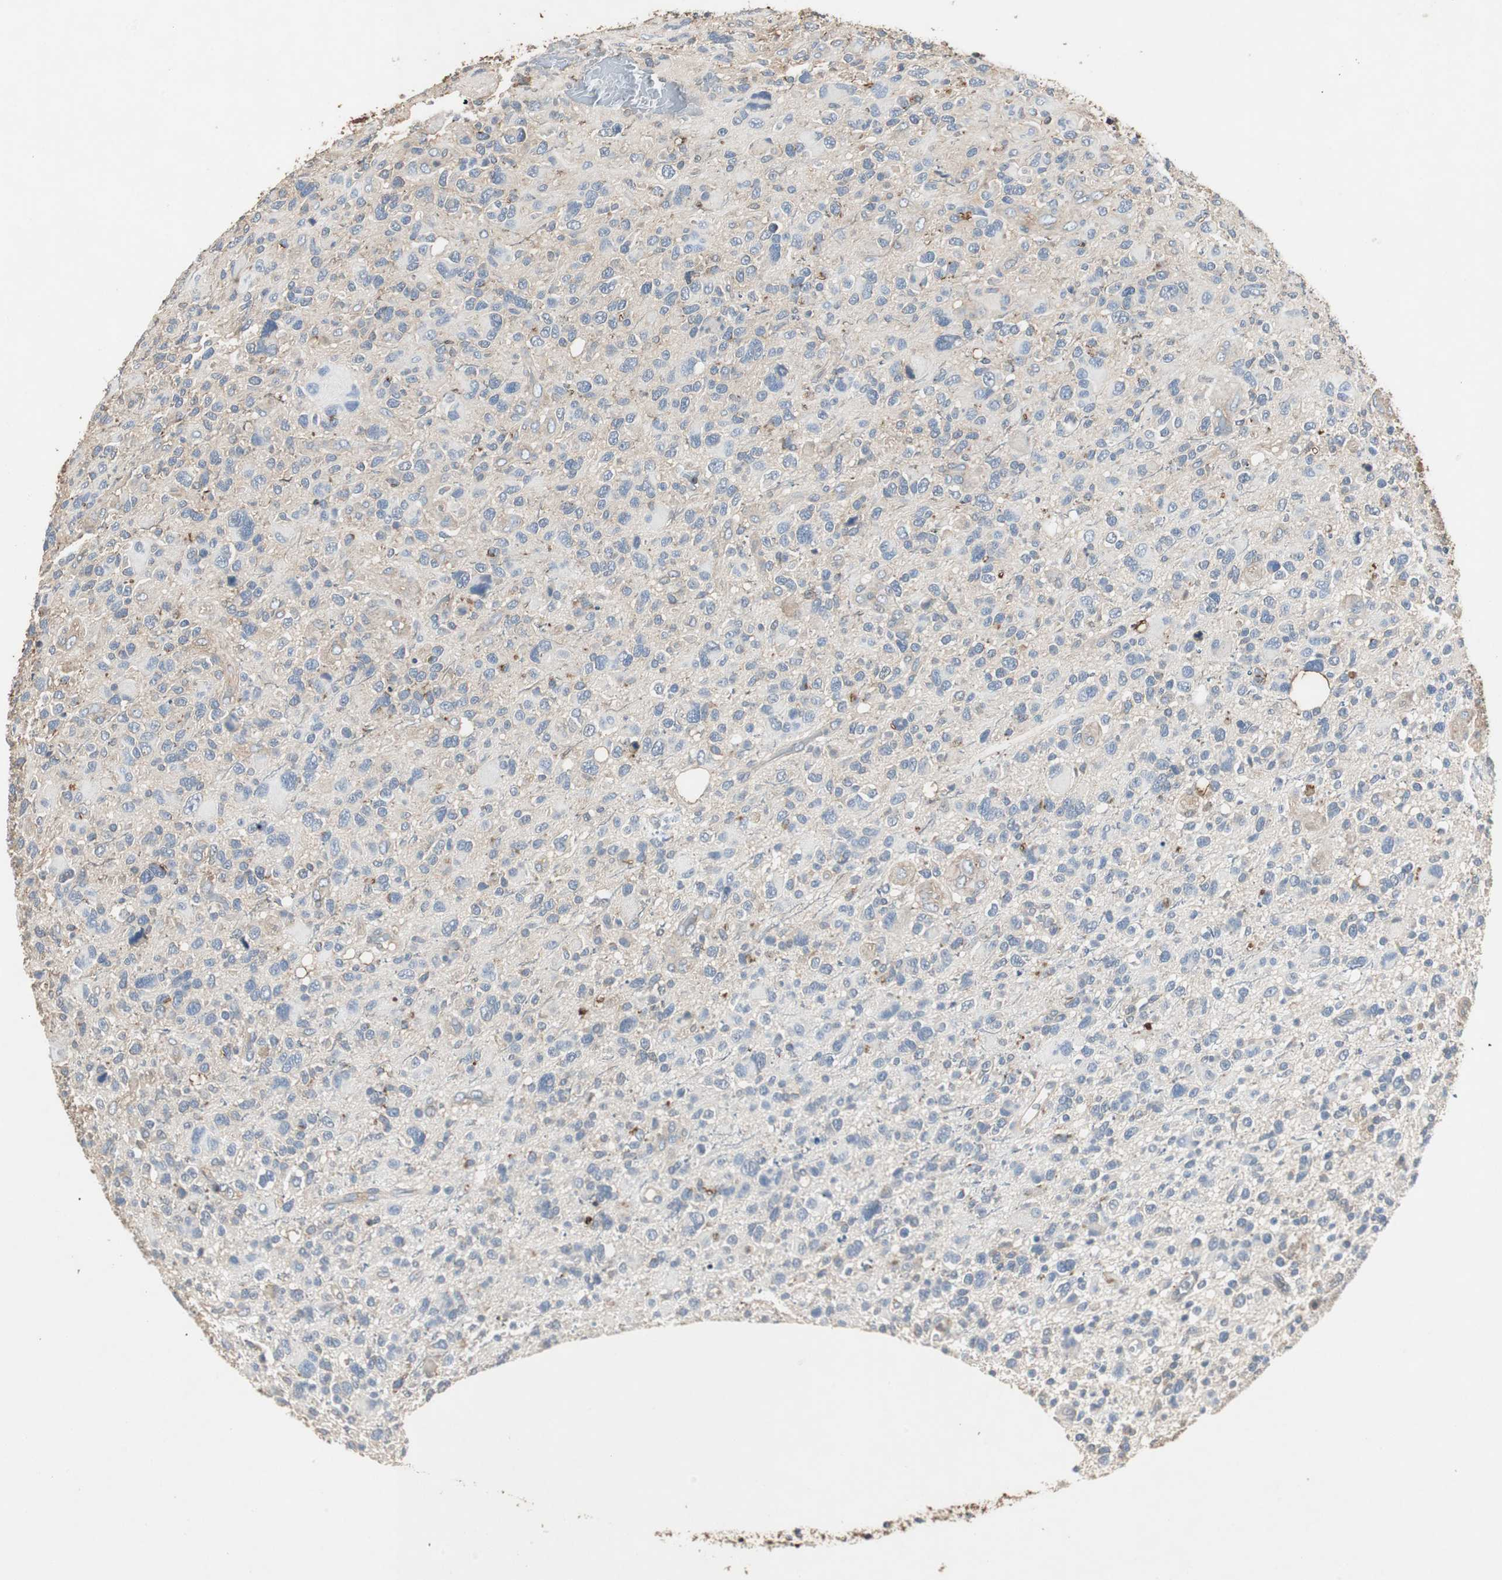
{"staining": {"intensity": "weak", "quantity": "<25%", "location": "cytoplasmic/membranous"}, "tissue": "glioma", "cell_type": "Tumor cells", "image_type": "cancer", "snomed": [{"axis": "morphology", "description": "Glioma, malignant, High grade"}, {"axis": "topography", "description": "Brain"}], "caption": "This is an immunohistochemistry (IHC) image of high-grade glioma (malignant). There is no expression in tumor cells.", "gene": "TNFRSF14", "patient": {"sex": "male", "age": 48}}